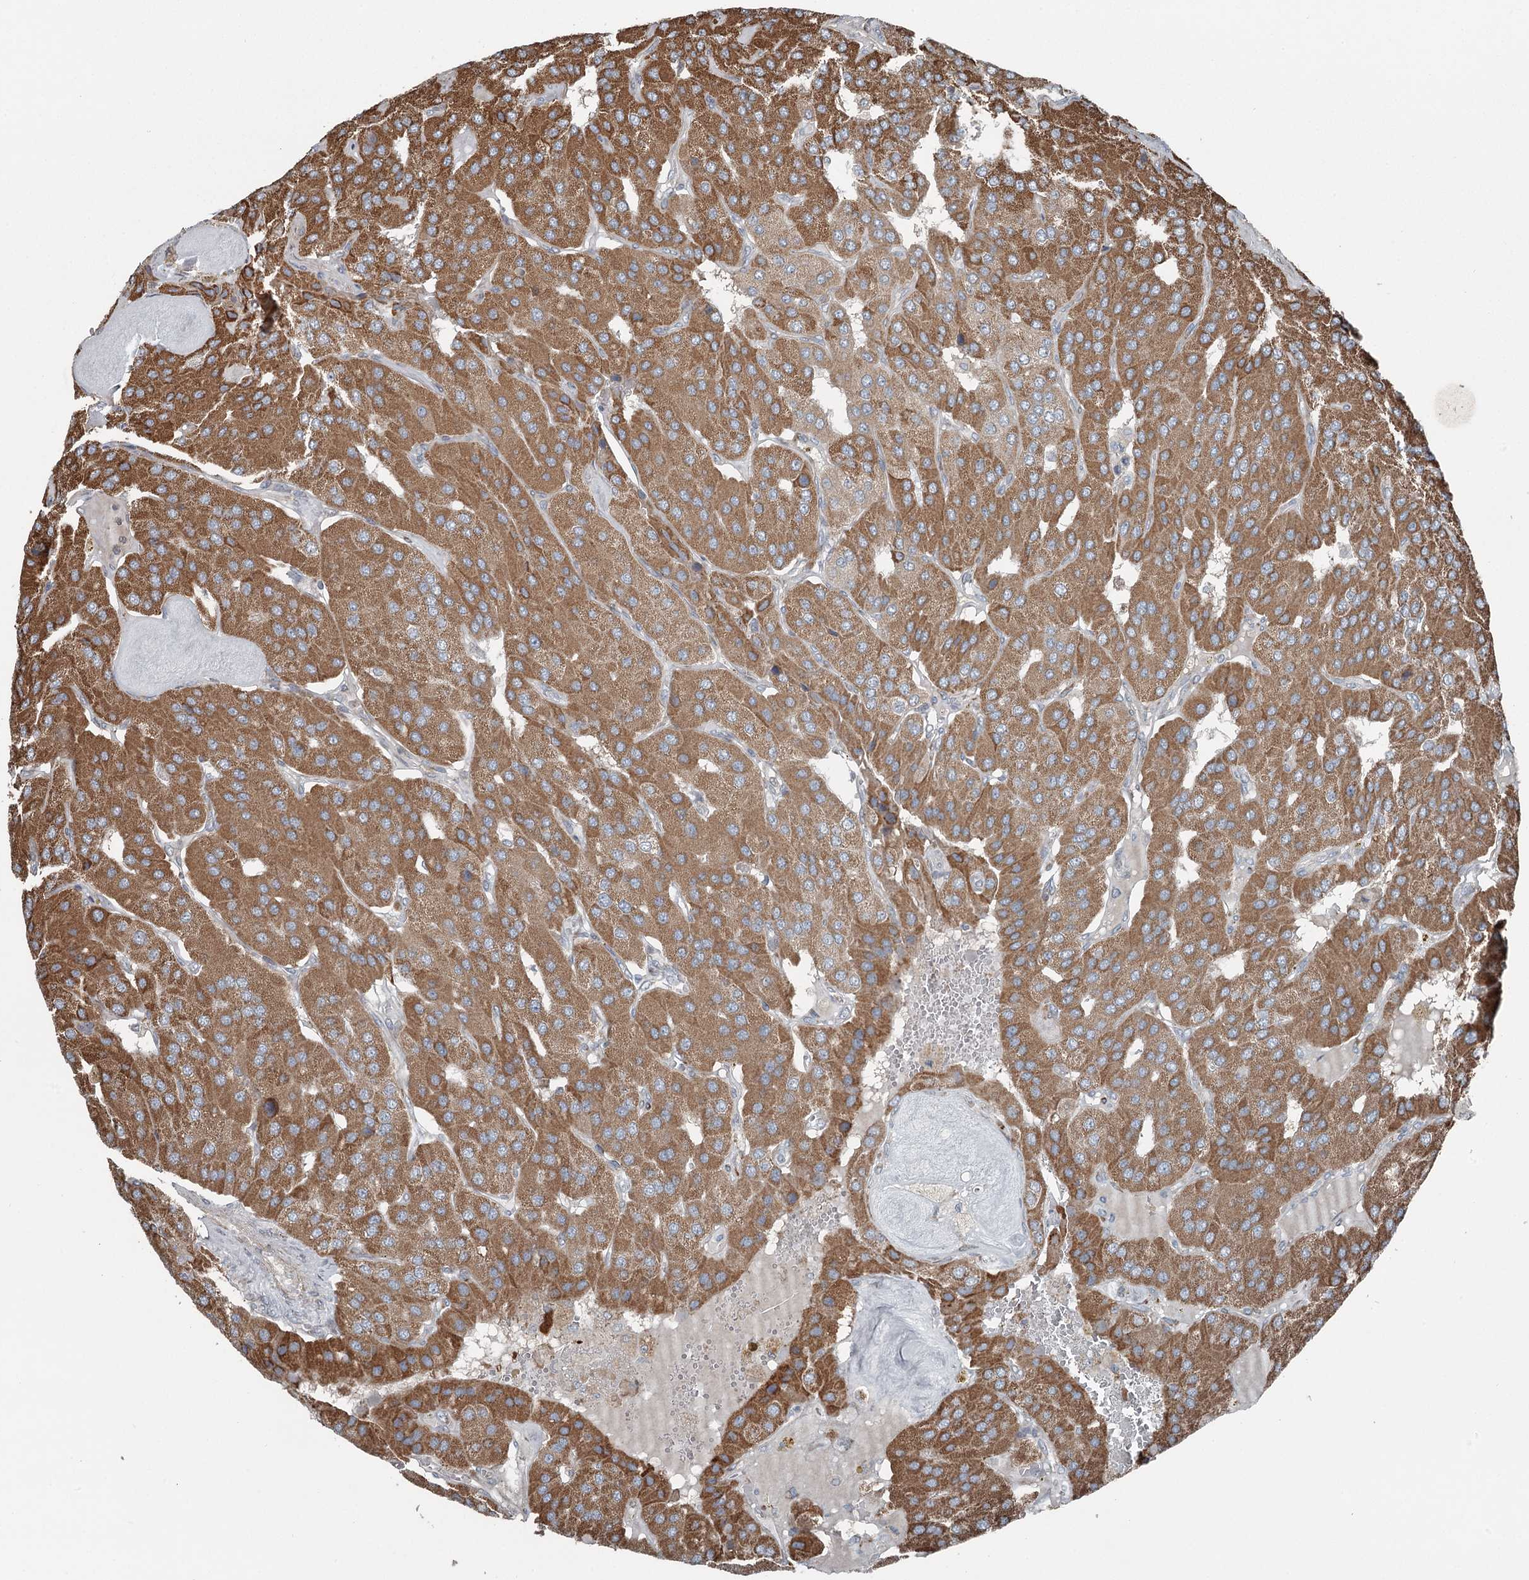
{"staining": {"intensity": "moderate", "quantity": ">75%", "location": "cytoplasmic/membranous"}, "tissue": "parathyroid gland", "cell_type": "Glandular cells", "image_type": "normal", "snomed": [{"axis": "morphology", "description": "Normal tissue, NOS"}, {"axis": "morphology", "description": "Adenoma, NOS"}, {"axis": "topography", "description": "Parathyroid gland"}], "caption": "Immunohistochemistry (IHC) of benign parathyroid gland exhibits medium levels of moderate cytoplasmic/membranous expression in approximately >75% of glandular cells.", "gene": "RASSF8", "patient": {"sex": "female", "age": 86}}